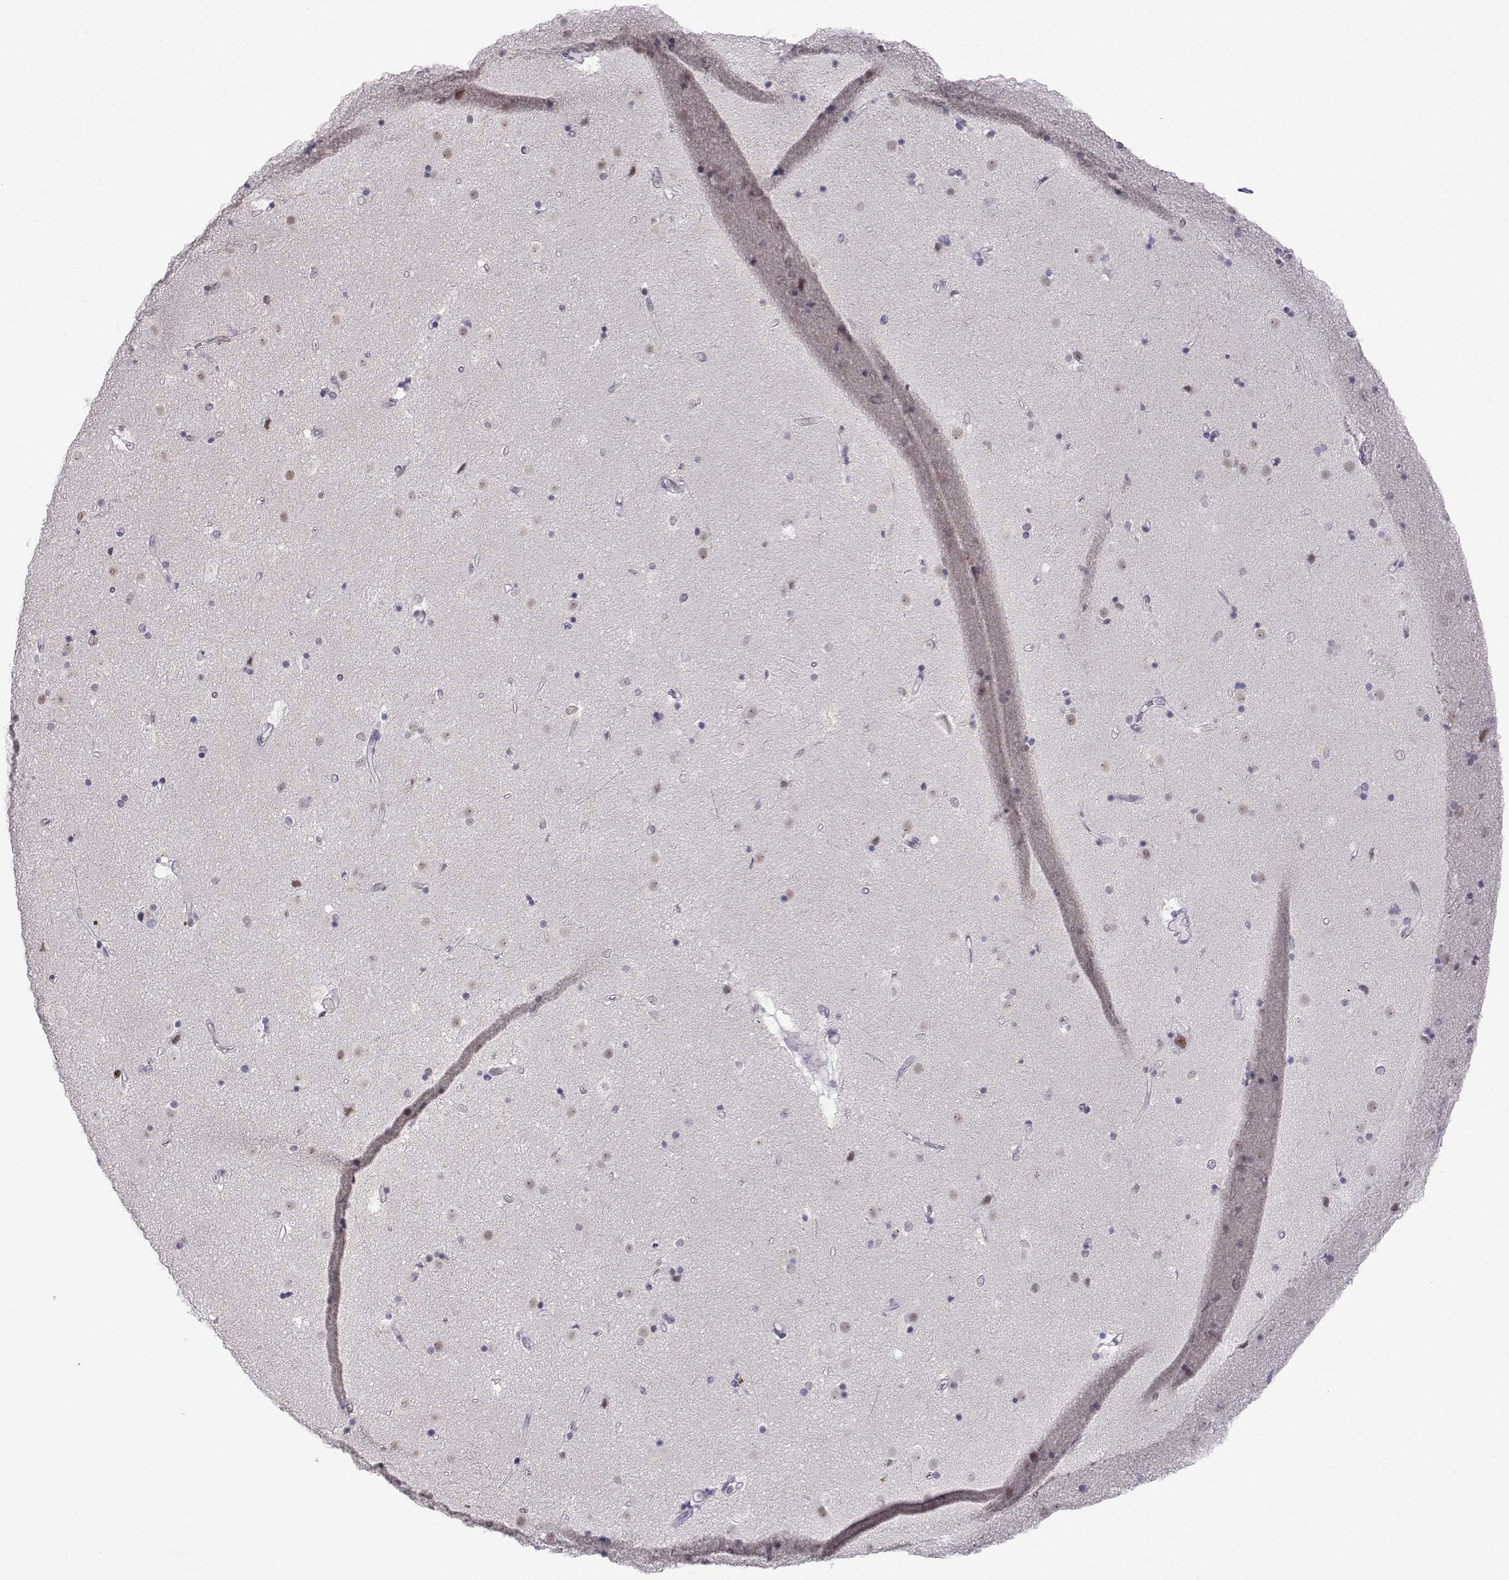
{"staining": {"intensity": "negative", "quantity": "none", "location": "none"}, "tissue": "caudate", "cell_type": "Glial cells", "image_type": "normal", "snomed": [{"axis": "morphology", "description": "Normal tissue, NOS"}, {"axis": "topography", "description": "Lateral ventricle wall"}], "caption": "An IHC micrograph of unremarkable caudate is shown. There is no staining in glial cells of caudate. (Stains: DAB IHC with hematoxylin counter stain, Microscopy: brightfield microscopy at high magnification).", "gene": "MED26", "patient": {"sex": "female", "age": 71}}